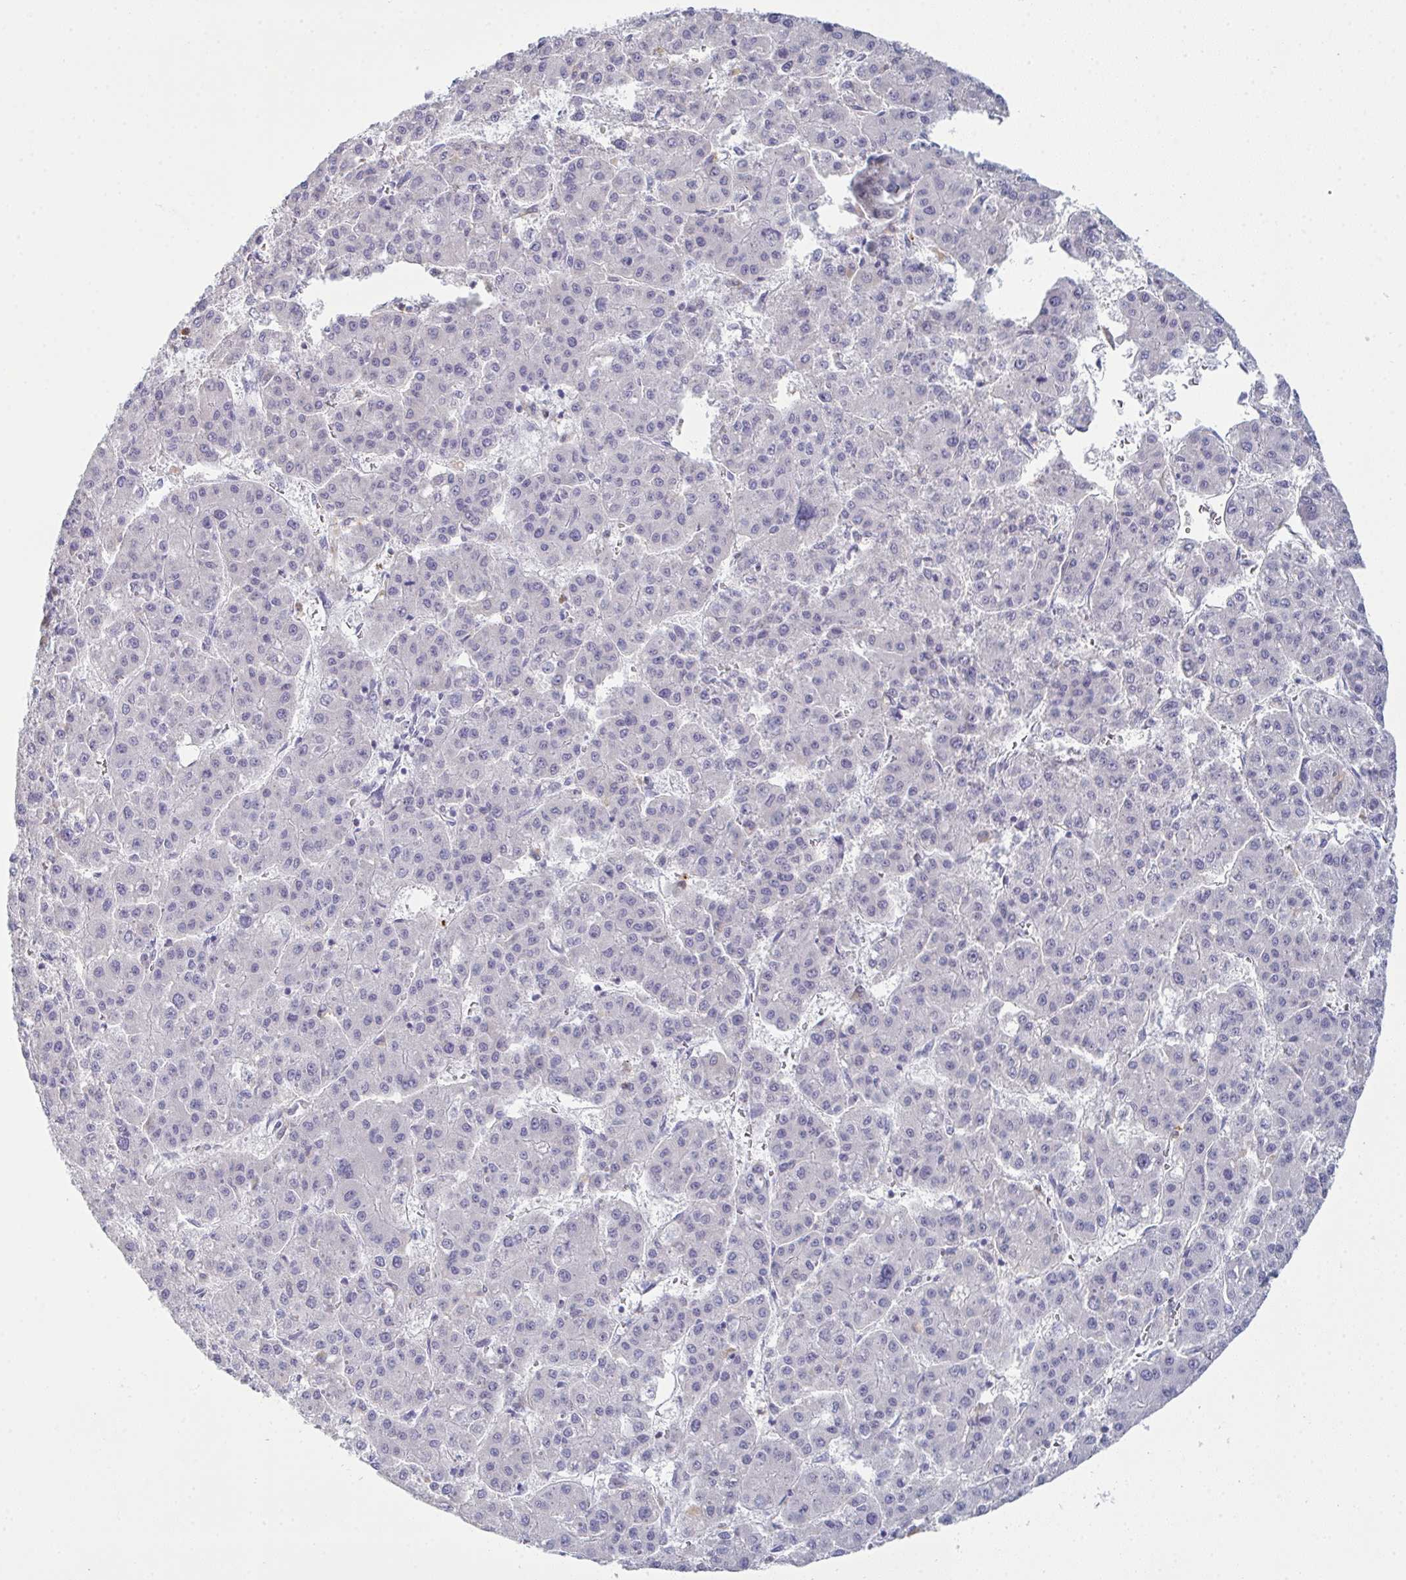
{"staining": {"intensity": "negative", "quantity": "none", "location": "none"}, "tissue": "liver cancer", "cell_type": "Tumor cells", "image_type": "cancer", "snomed": [{"axis": "morphology", "description": "Carcinoma, Hepatocellular, NOS"}, {"axis": "topography", "description": "Liver"}], "caption": "An immunohistochemistry (IHC) histopathology image of liver cancer (hepatocellular carcinoma) is shown. There is no staining in tumor cells of liver cancer (hepatocellular carcinoma). The staining was performed using DAB (3,3'-diaminobenzidine) to visualize the protein expression in brown, while the nuclei were stained in blue with hematoxylin (Magnification: 20x).", "gene": "SERPINB10", "patient": {"sex": "male", "age": 73}}